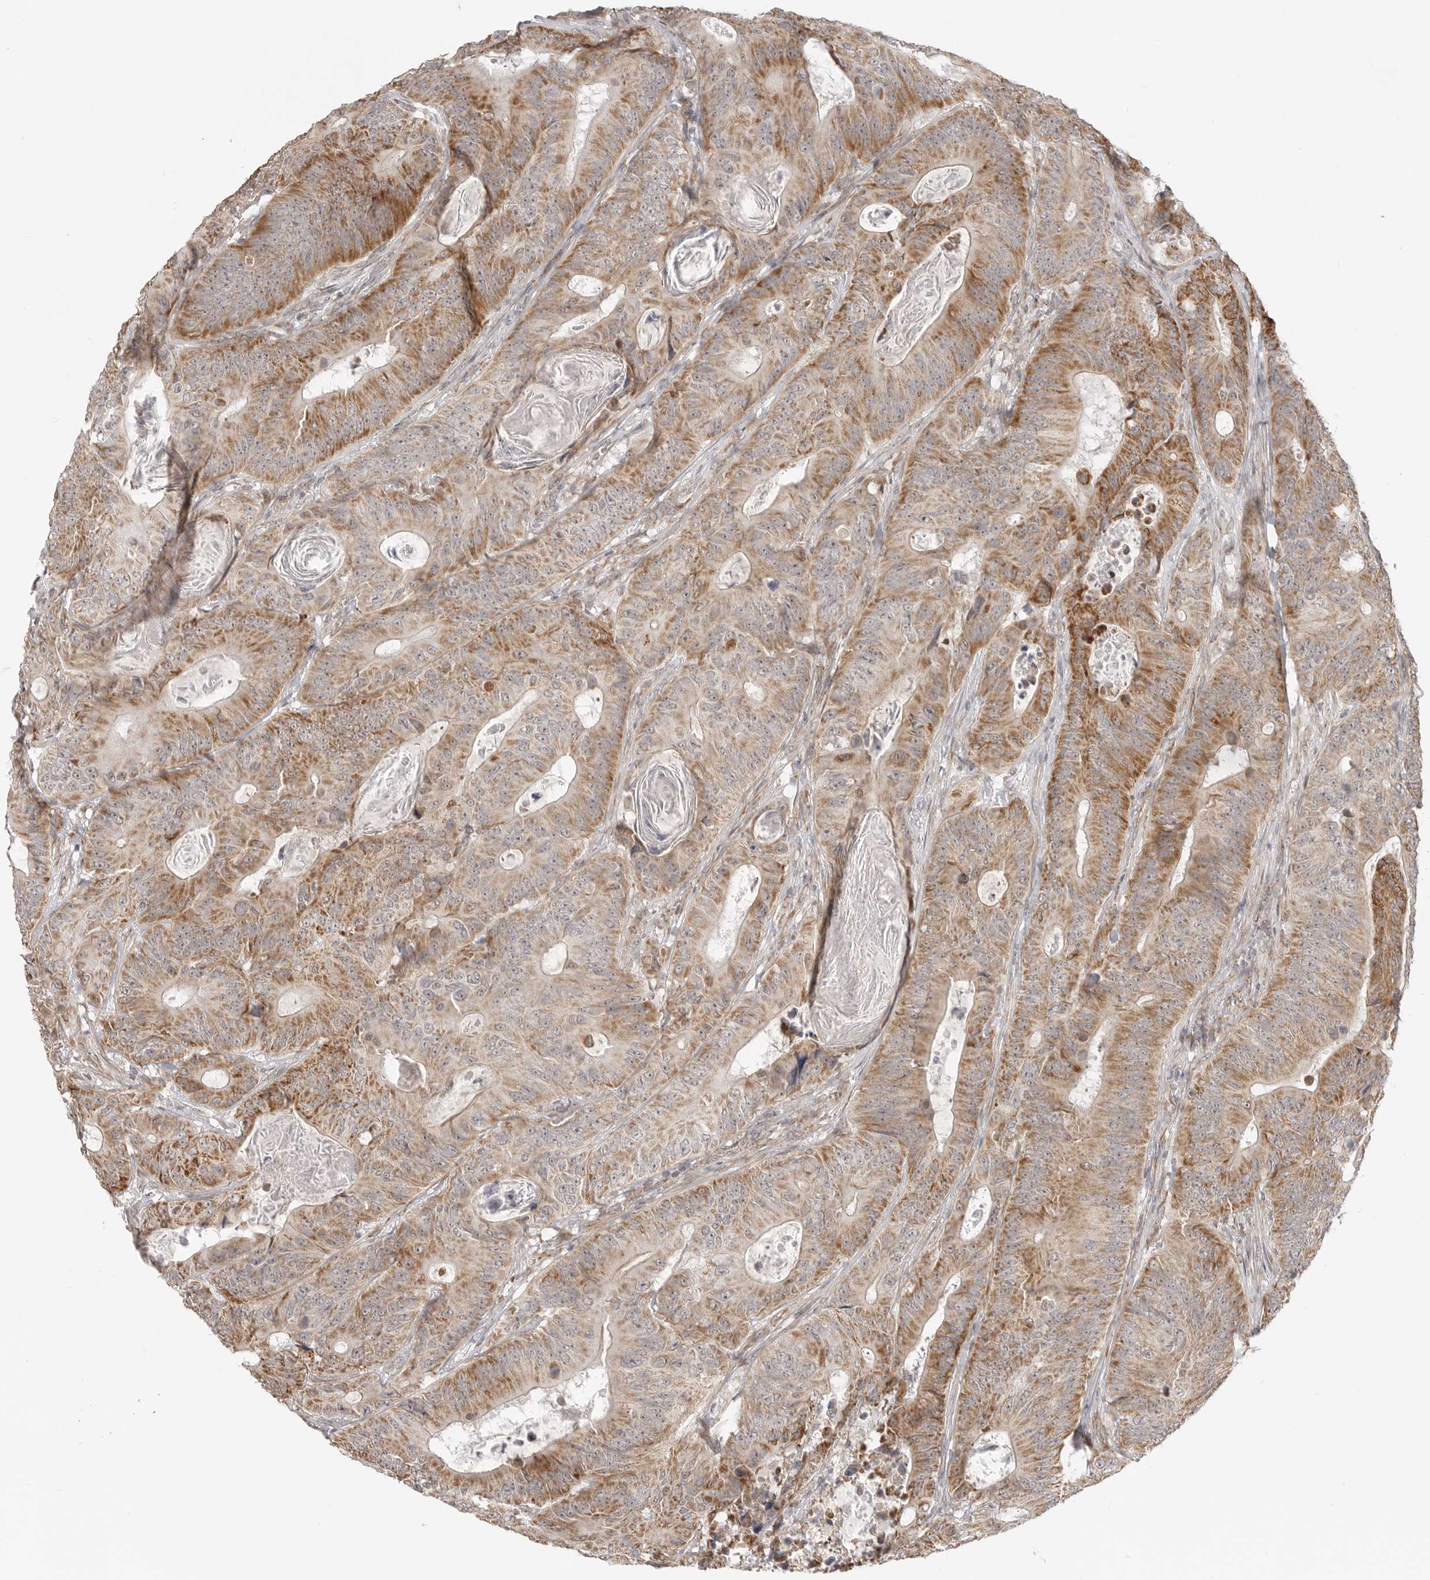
{"staining": {"intensity": "strong", "quantity": "25%-75%", "location": "cytoplasmic/membranous"}, "tissue": "colorectal cancer", "cell_type": "Tumor cells", "image_type": "cancer", "snomed": [{"axis": "morphology", "description": "Adenocarcinoma, NOS"}, {"axis": "topography", "description": "Colon"}], "caption": "High-power microscopy captured an immunohistochemistry (IHC) micrograph of colorectal cancer (adenocarcinoma), revealing strong cytoplasmic/membranous expression in about 25%-75% of tumor cells.", "gene": "KALRN", "patient": {"sex": "male", "age": 83}}